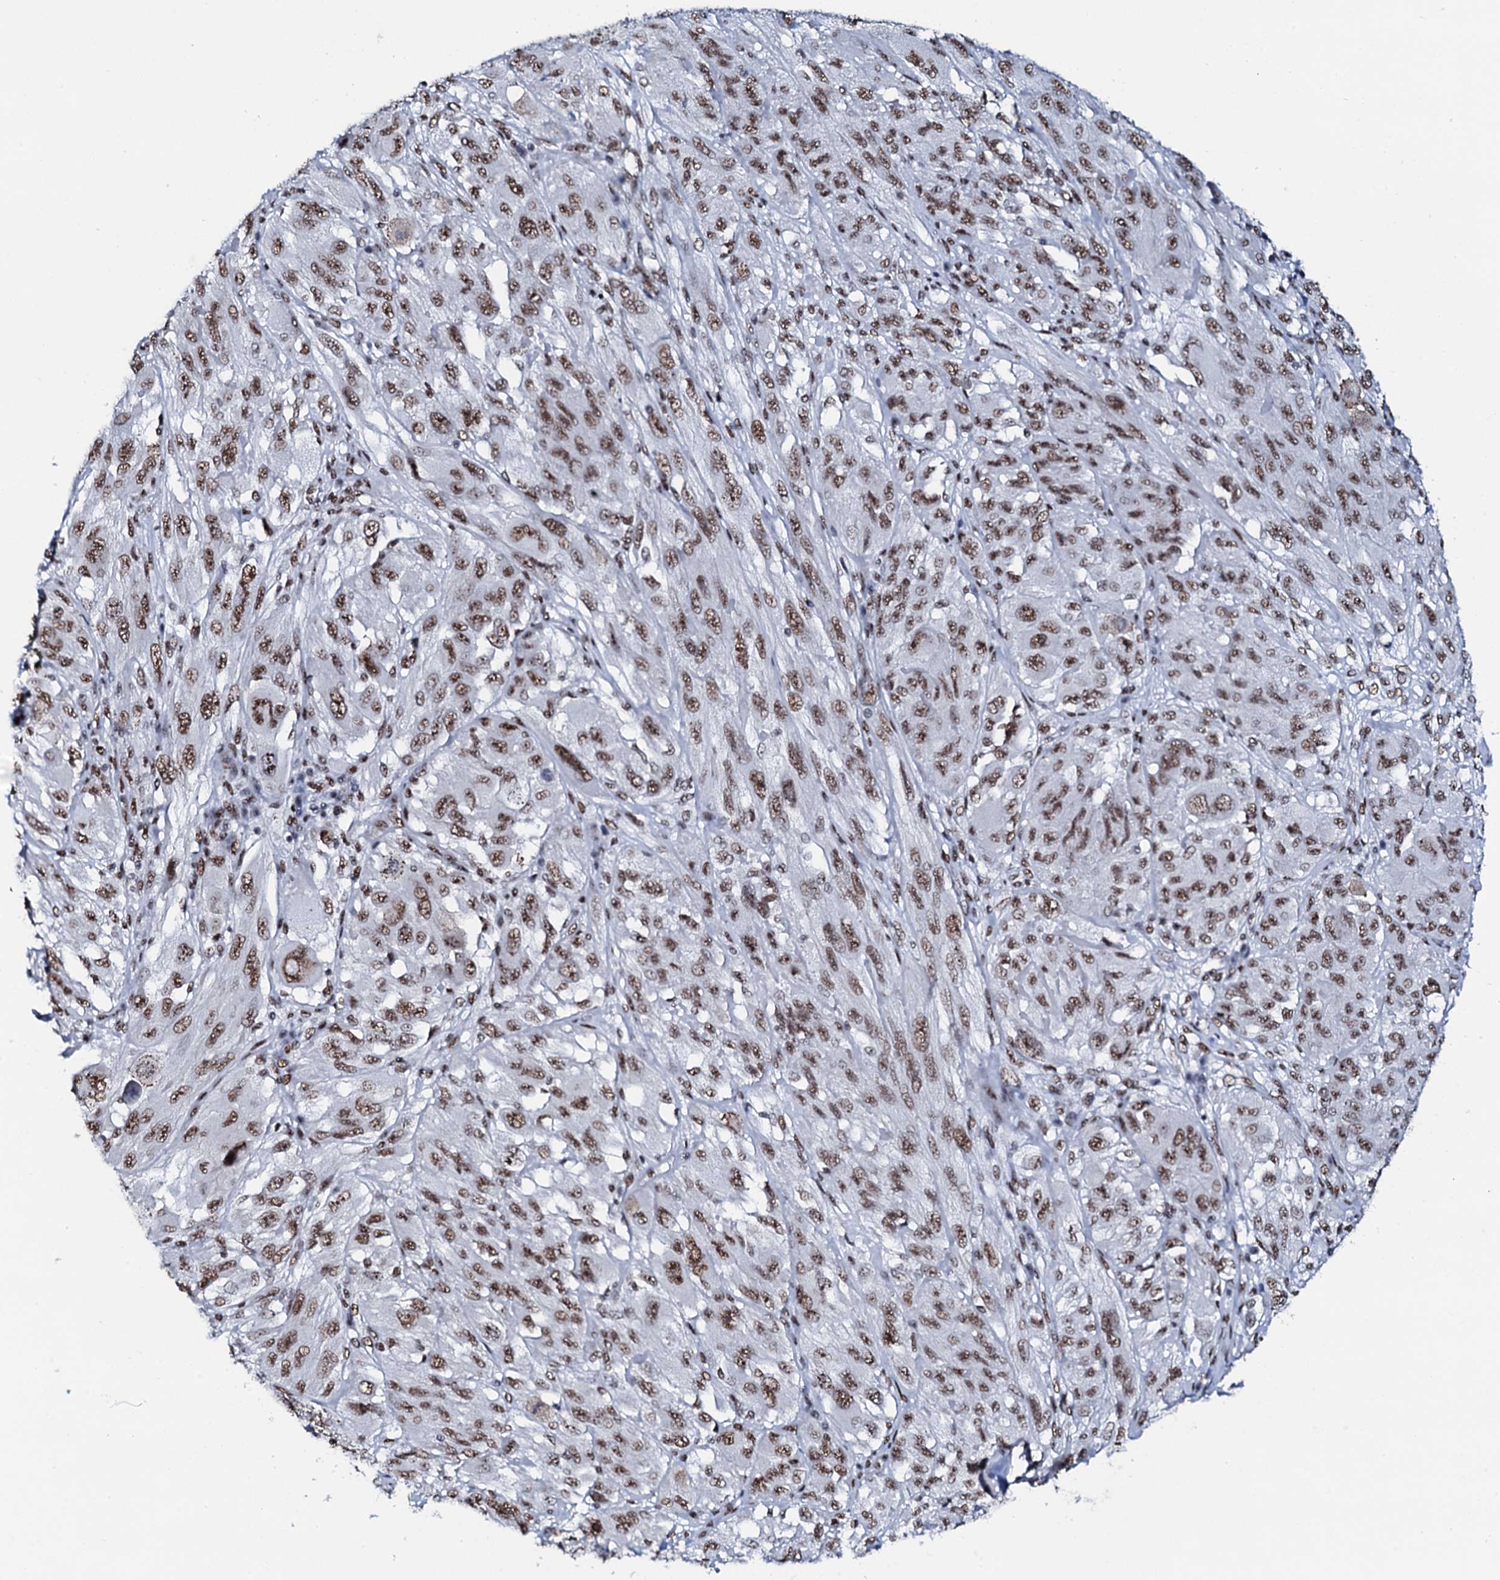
{"staining": {"intensity": "moderate", "quantity": ">75%", "location": "nuclear"}, "tissue": "melanoma", "cell_type": "Tumor cells", "image_type": "cancer", "snomed": [{"axis": "morphology", "description": "Malignant melanoma, NOS"}, {"axis": "topography", "description": "Skin"}], "caption": "A photomicrograph of malignant melanoma stained for a protein demonstrates moderate nuclear brown staining in tumor cells. (DAB = brown stain, brightfield microscopy at high magnification).", "gene": "NKAPD1", "patient": {"sex": "female", "age": 91}}